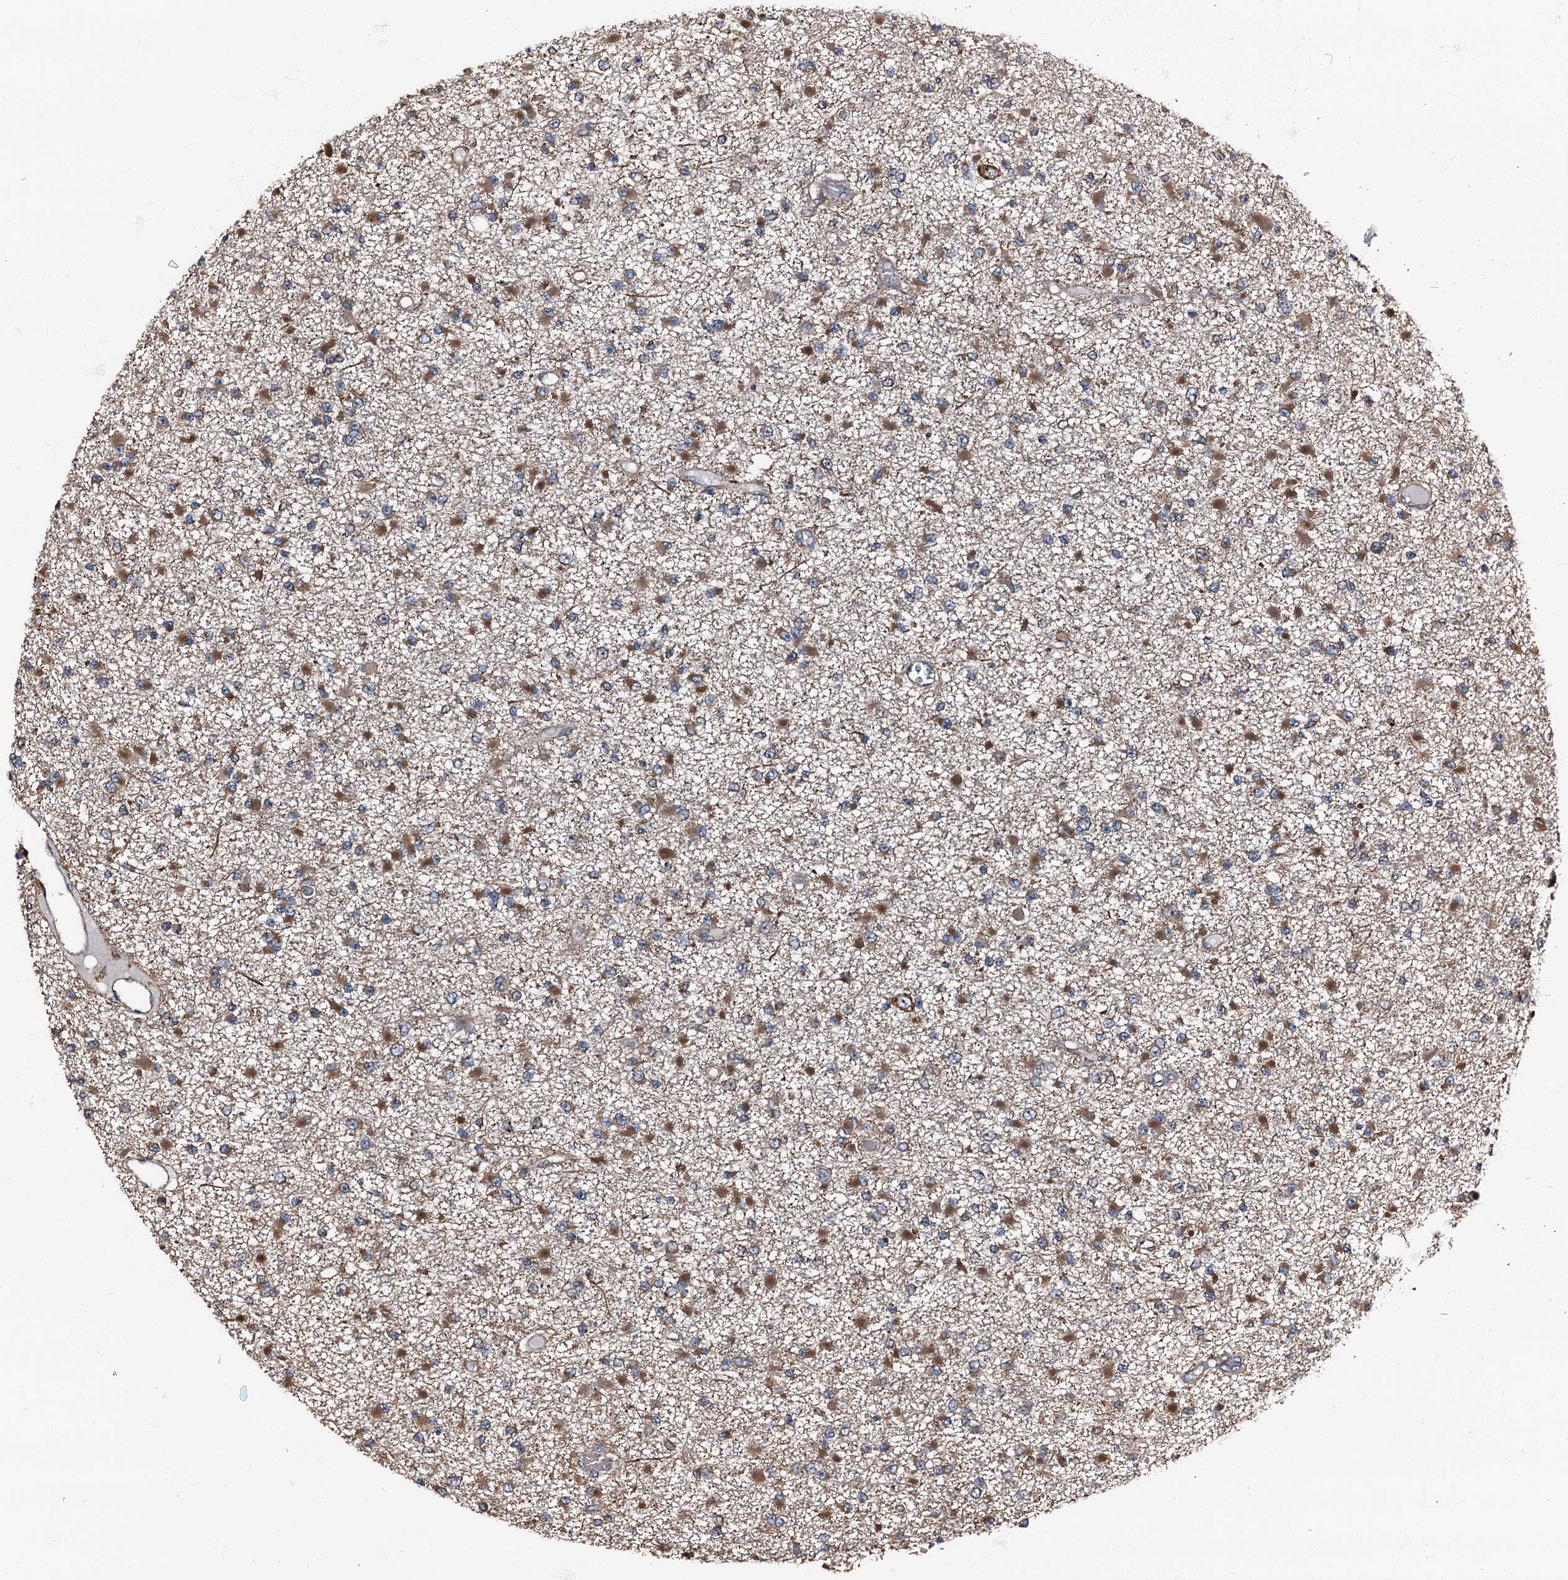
{"staining": {"intensity": "moderate", "quantity": "25%-75%", "location": "cytoplasmic/membranous"}, "tissue": "glioma", "cell_type": "Tumor cells", "image_type": "cancer", "snomed": [{"axis": "morphology", "description": "Glioma, malignant, Low grade"}, {"axis": "topography", "description": "Brain"}], "caption": "Malignant glioma (low-grade) stained with immunohistochemistry (IHC) exhibits moderate cytoplasmic/membranous expression in about 25%-75% of tumor cells. The protein is stained brown, and the nuclei are stained in blue (DAB (3,3'-diaminobenzidine) IHC with brightfield microscopy, high magnification).", "gene": "ATP2C1", "patient": {"sex": "female", "age": 22}}